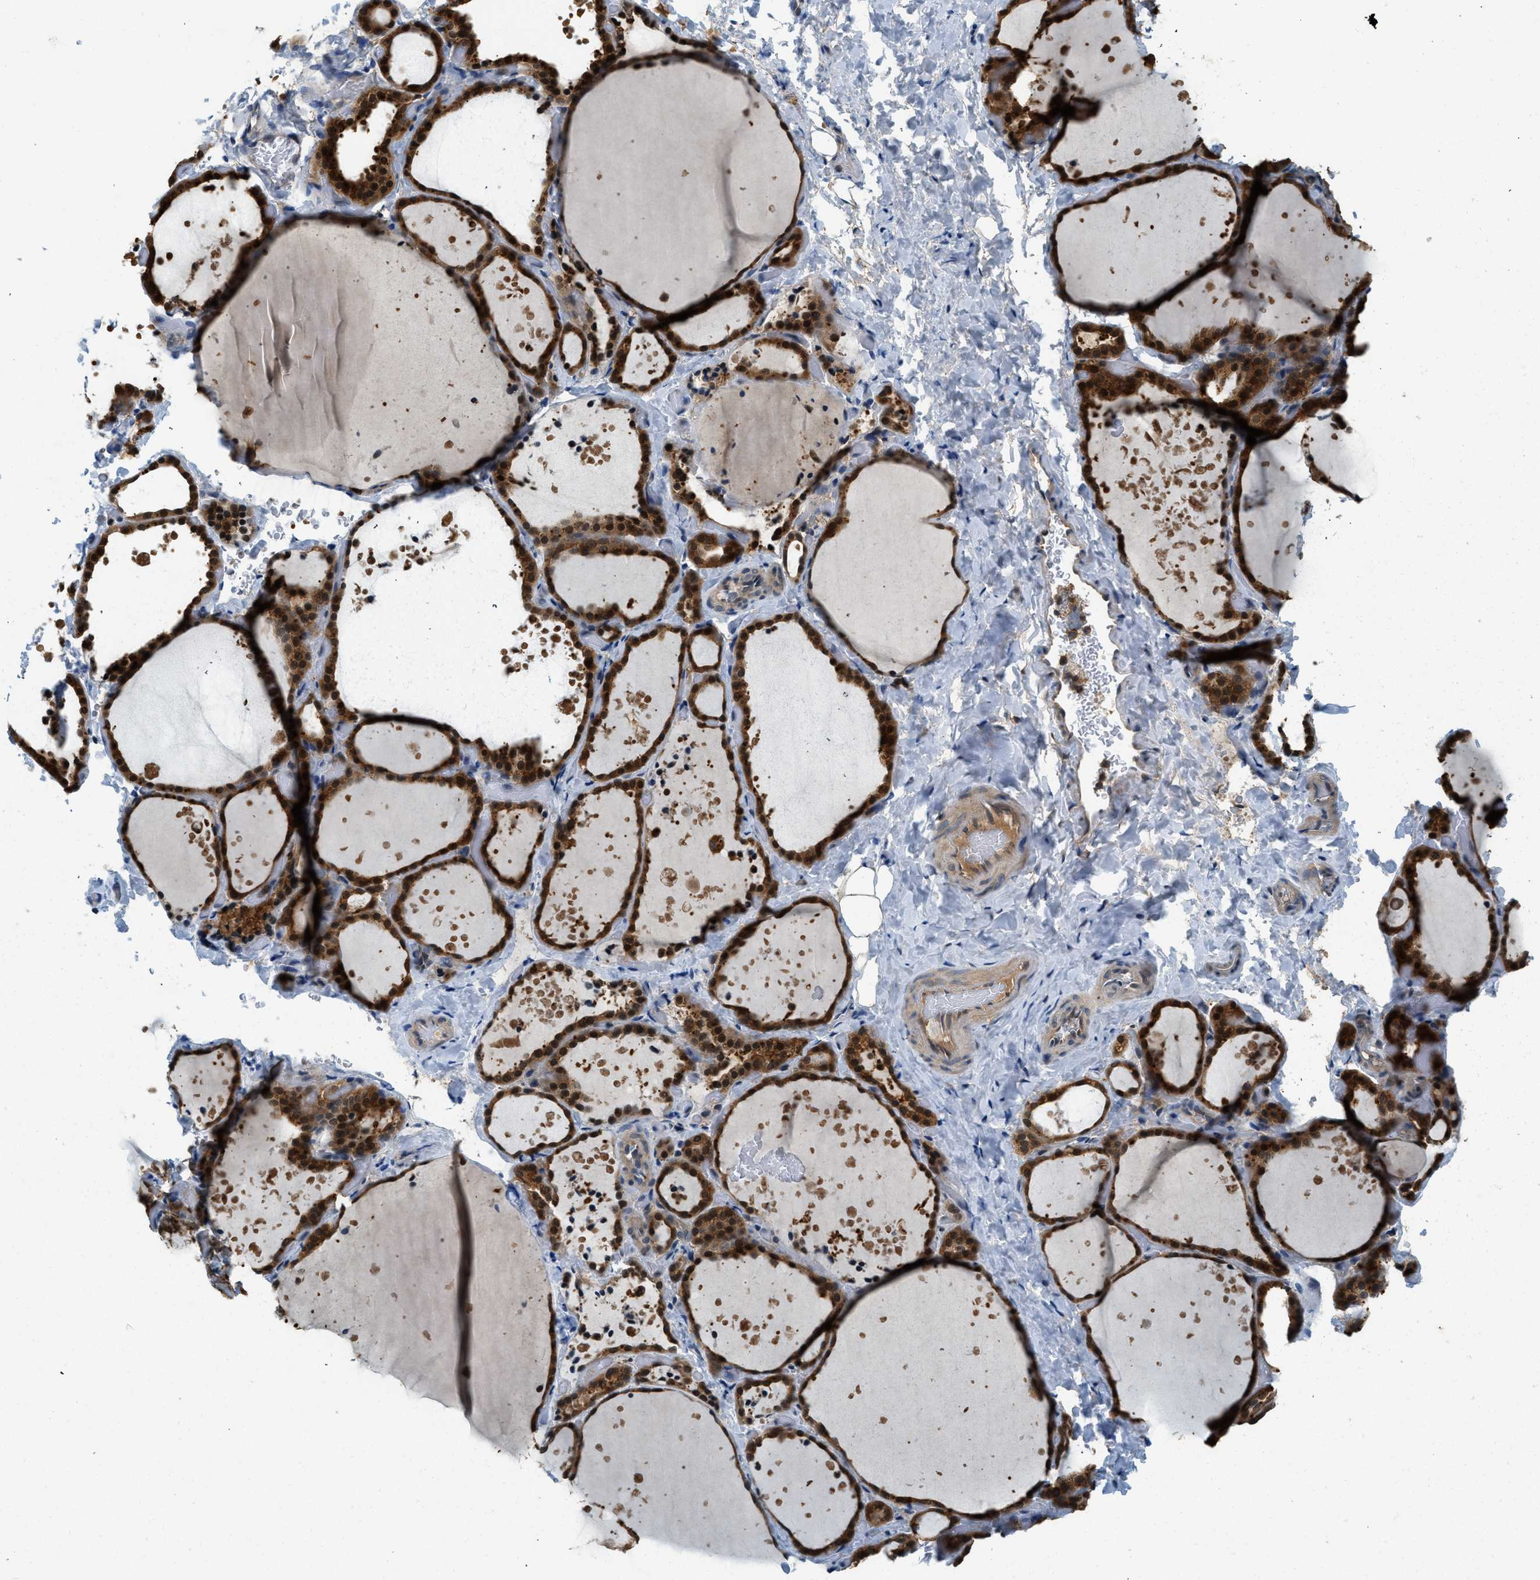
{"staining": {"intensity": "strong", "quantity": ">75%", "location": "cytoplasmic/membranous,nuclear"}, "tissue": "thyroid gland", "cell_type": "Glandular cells", "image_type": "normal", "snomed": [{"axis": "morphology", "description": "Normal tissue, NOS"}, {"axis": "topography", "description": "Thyroid gland"}], "caption": "Protein analysis of normal thyroid gland demonstrates strong cytoplasmic/membranous,nuclear staining in approximately >75% of glandular cells.", "gene": "GMPPB", "patient": {"sex": "female", "age": 44}}